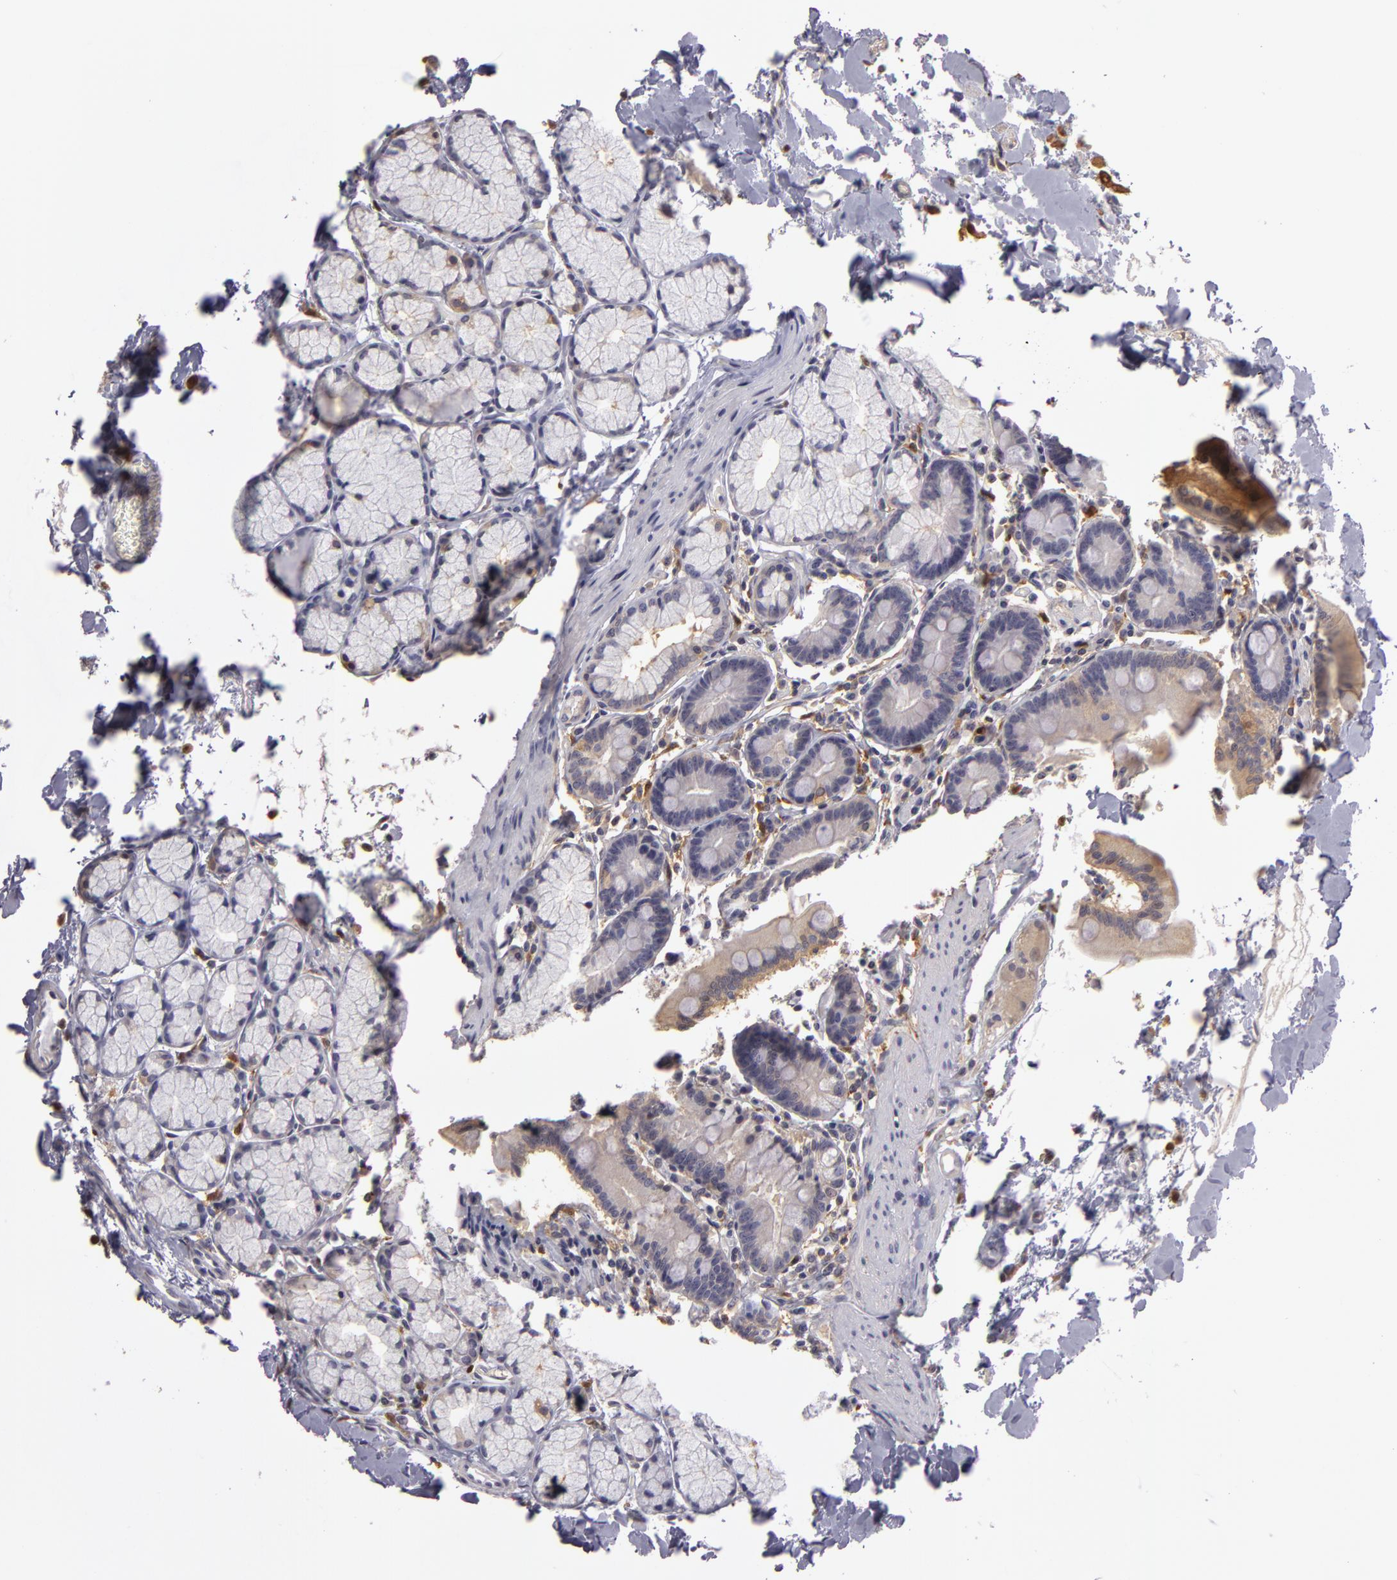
{"staining": {"intensity": "negative", "quantity": "none", "location": "none"}, "tissue": "duodenum", "cell_type": "Glandular cells", "image_type": "normal", "snomed": [{"axis": "morphology", "description": "Normal tissue, NOS"}, {"axis": "topography", "description": "Duodenum"}], "caption": "This micrograph is of benign duodenum stained with immunohistochemistry (IHC) to label a protein in brown with the nuclei are counter-stained blue. There is no staining in glandular cells. The staining is performed using DAB brown chromogen with nuclei counter-stained in using hematoxylin.", "gene": "GNPDA1", "patient": {"sex": "female", "age": 77}}